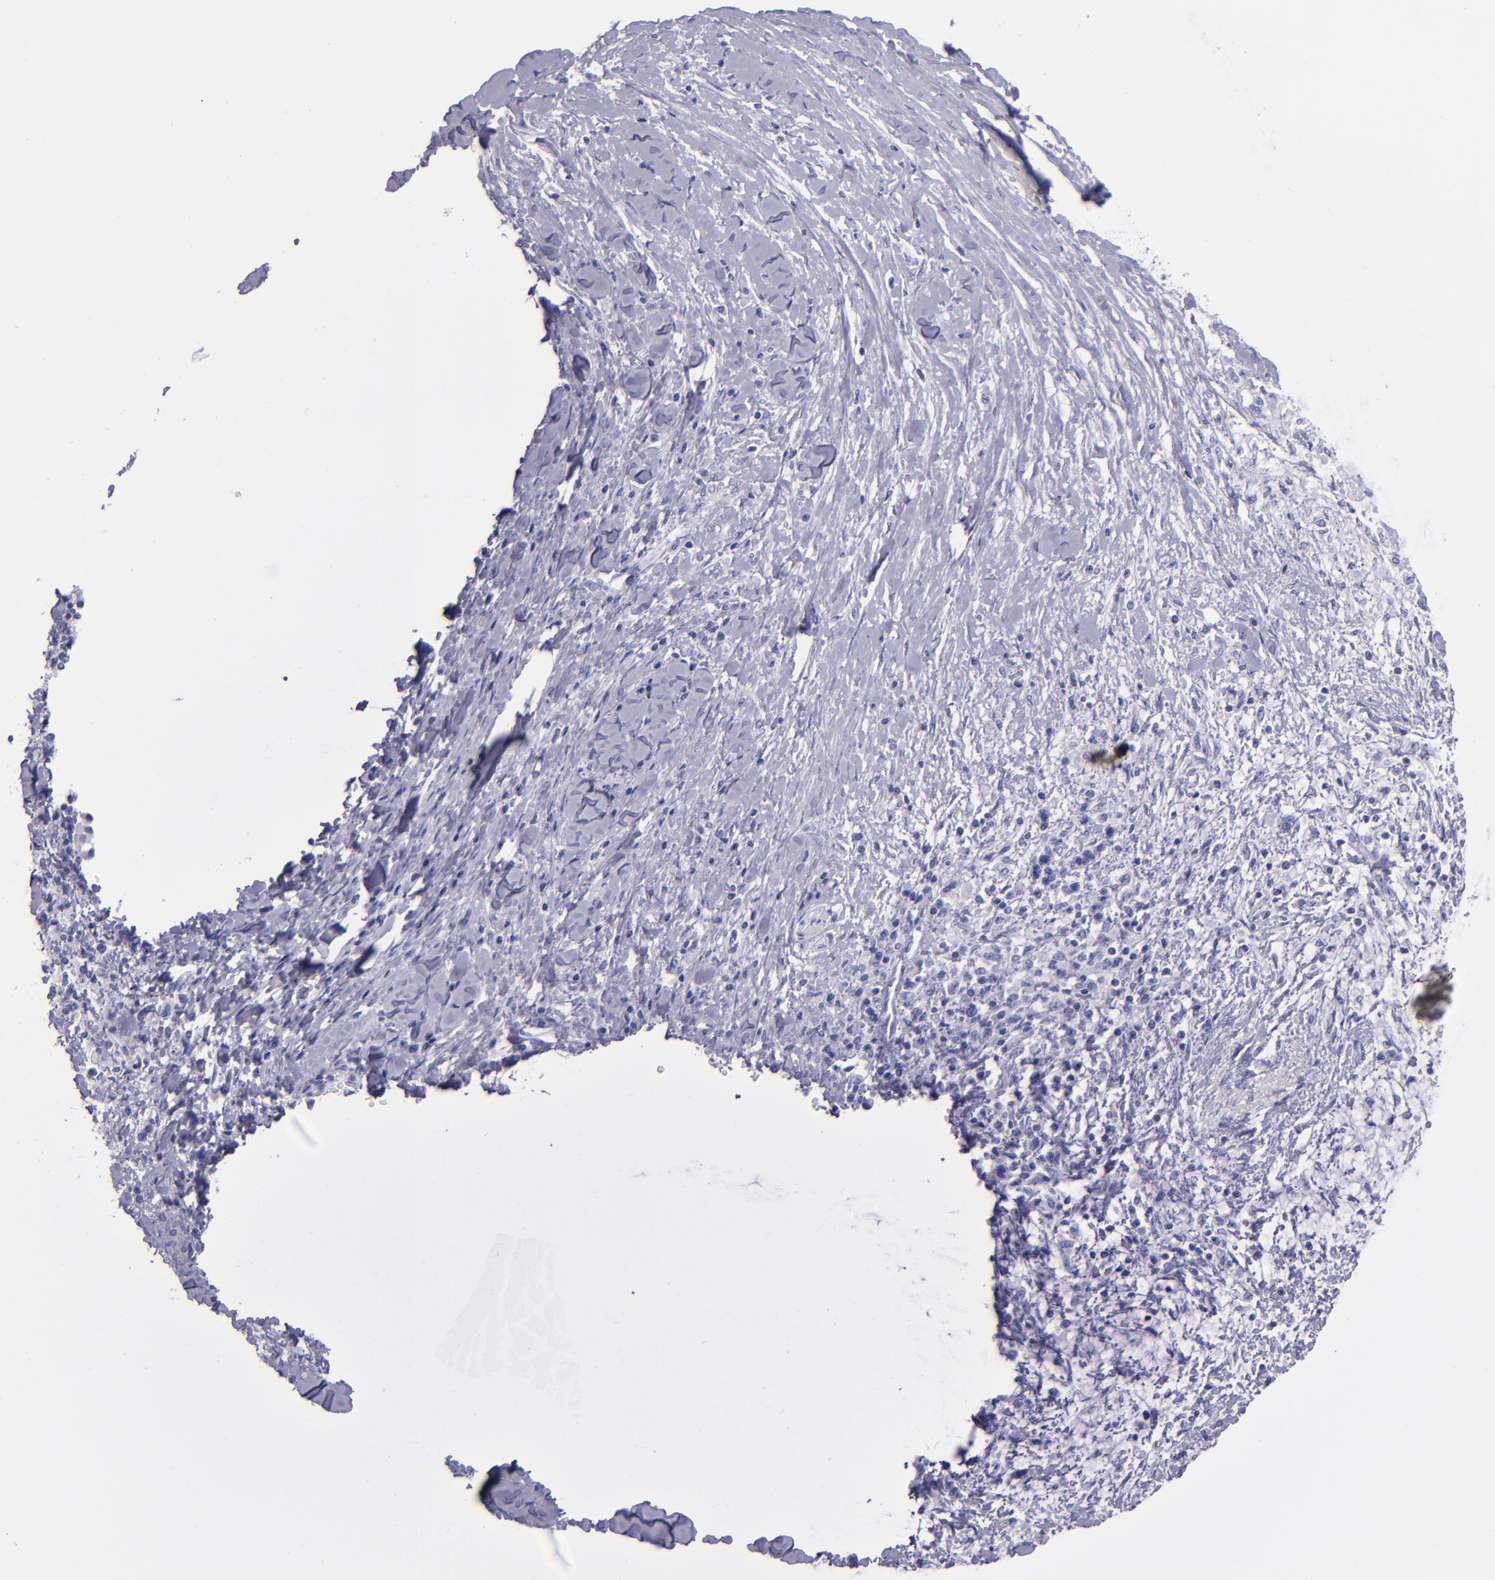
{"staining": {"intensity": "negative", "quantity": "none", "location": "none"}, "tissue": "pancreatic cancer", "cell_type": "Tumor cells", "image_type": "cancer", "snomed": [{"axis": "morphology", "description": "Adenocarcinoma, NOS"}, {"axis": "topography", "description": "Pancreas"}], "caption": "High power microscopy photomicrograph of an immunohistochemistry image of pancreatic adenocarcinoma, revealing no significant positivity in tumor cells.", "gene": "TNNT3", "patient": {"sex": "female", "age": 64}}